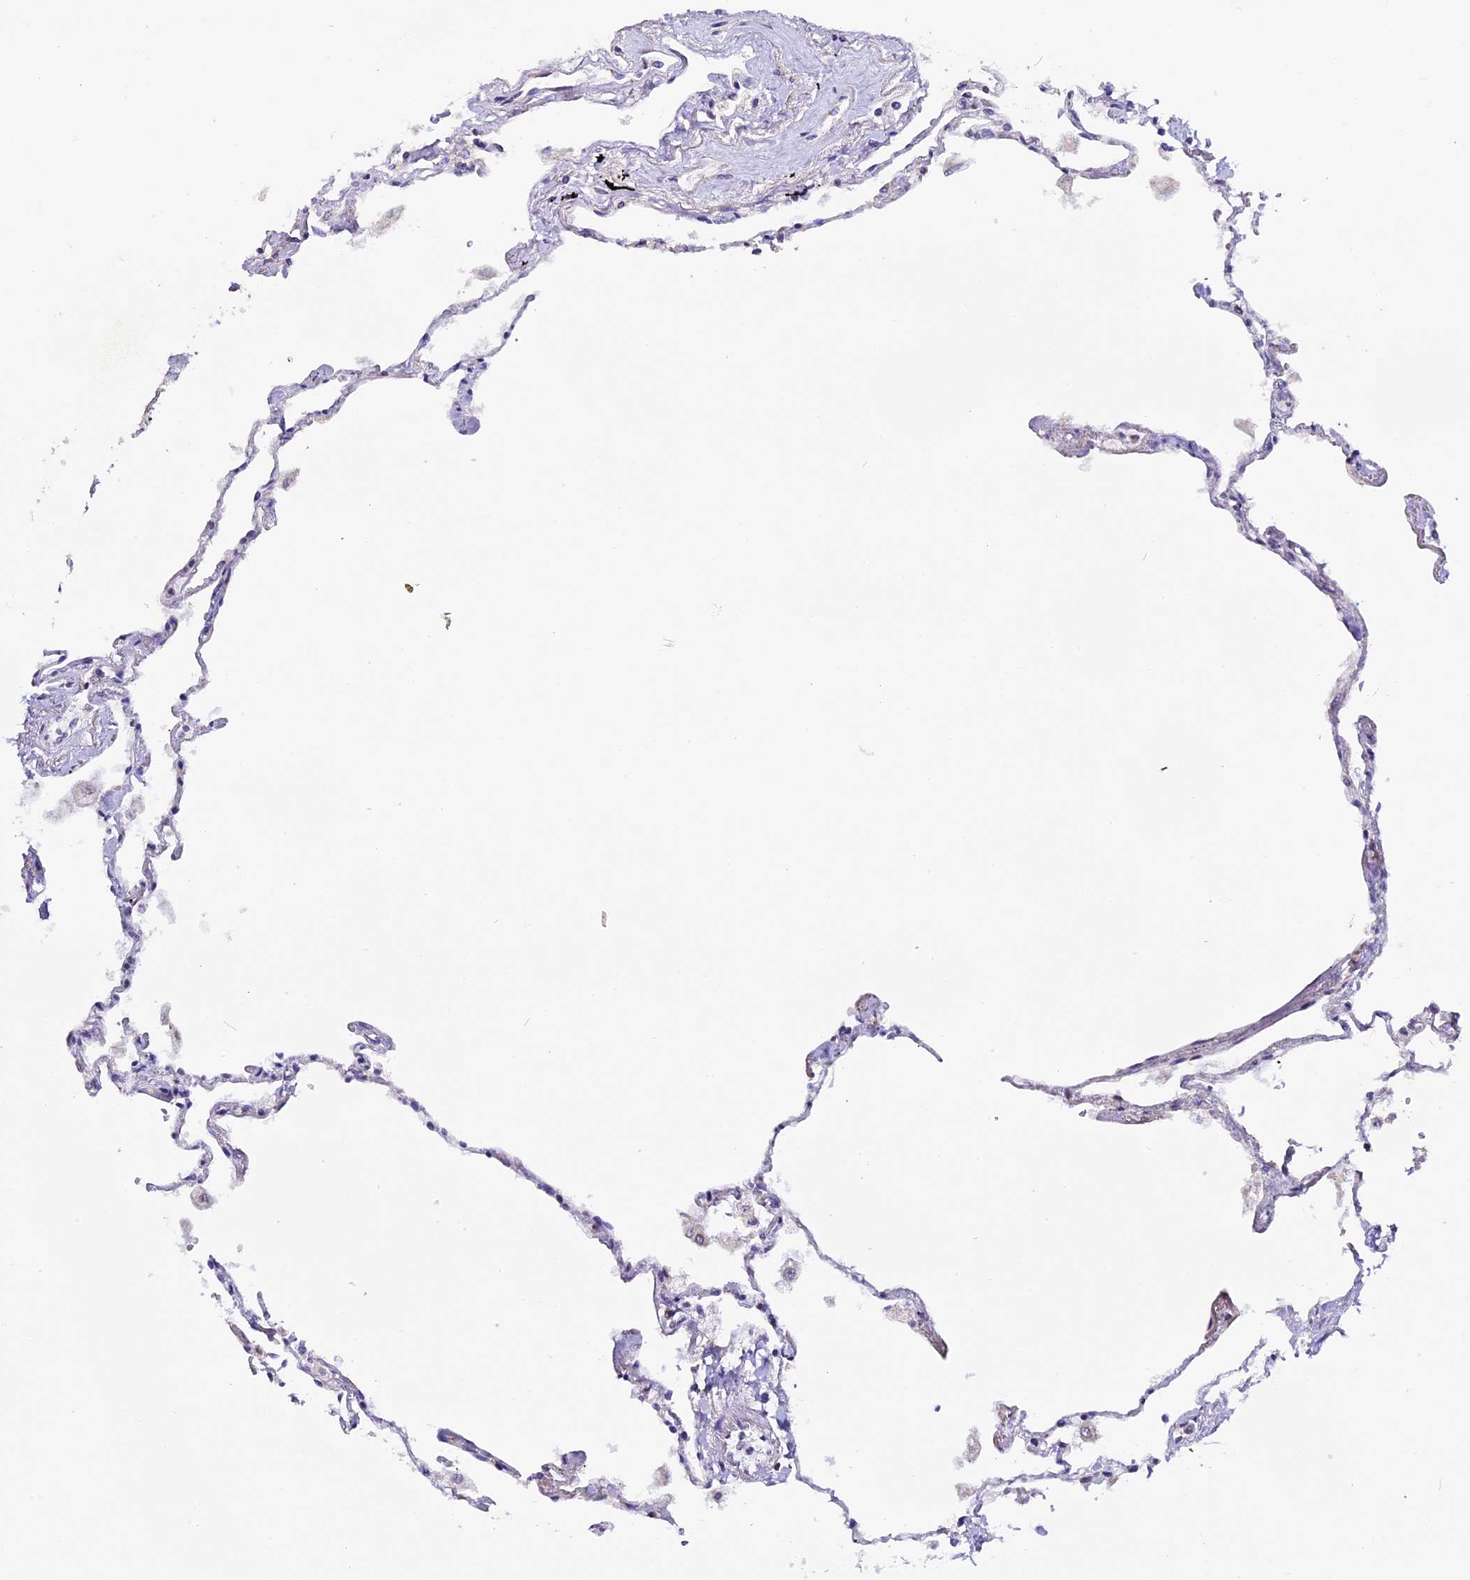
{"staining": {"intensity": "moderate", "quantity": "<25%", "location": "nuclear"}, "tissue": "lung", "cell_type": "Alveolar cells", "image_type": "normal", "snomed": [{"axis": "morphology", "description": "Normal tissue, NOS"}, {"axis": "topography", "description": "Lung"}], "caption": "This histopathology image exhibits immunohistochemistry (IHC) staining of benign human lung, with low moderate nuclear staining in approximately <25% of alveolar cells.", "gene": "NCBP1", "patient": {"sex": "female", "age": 67}}